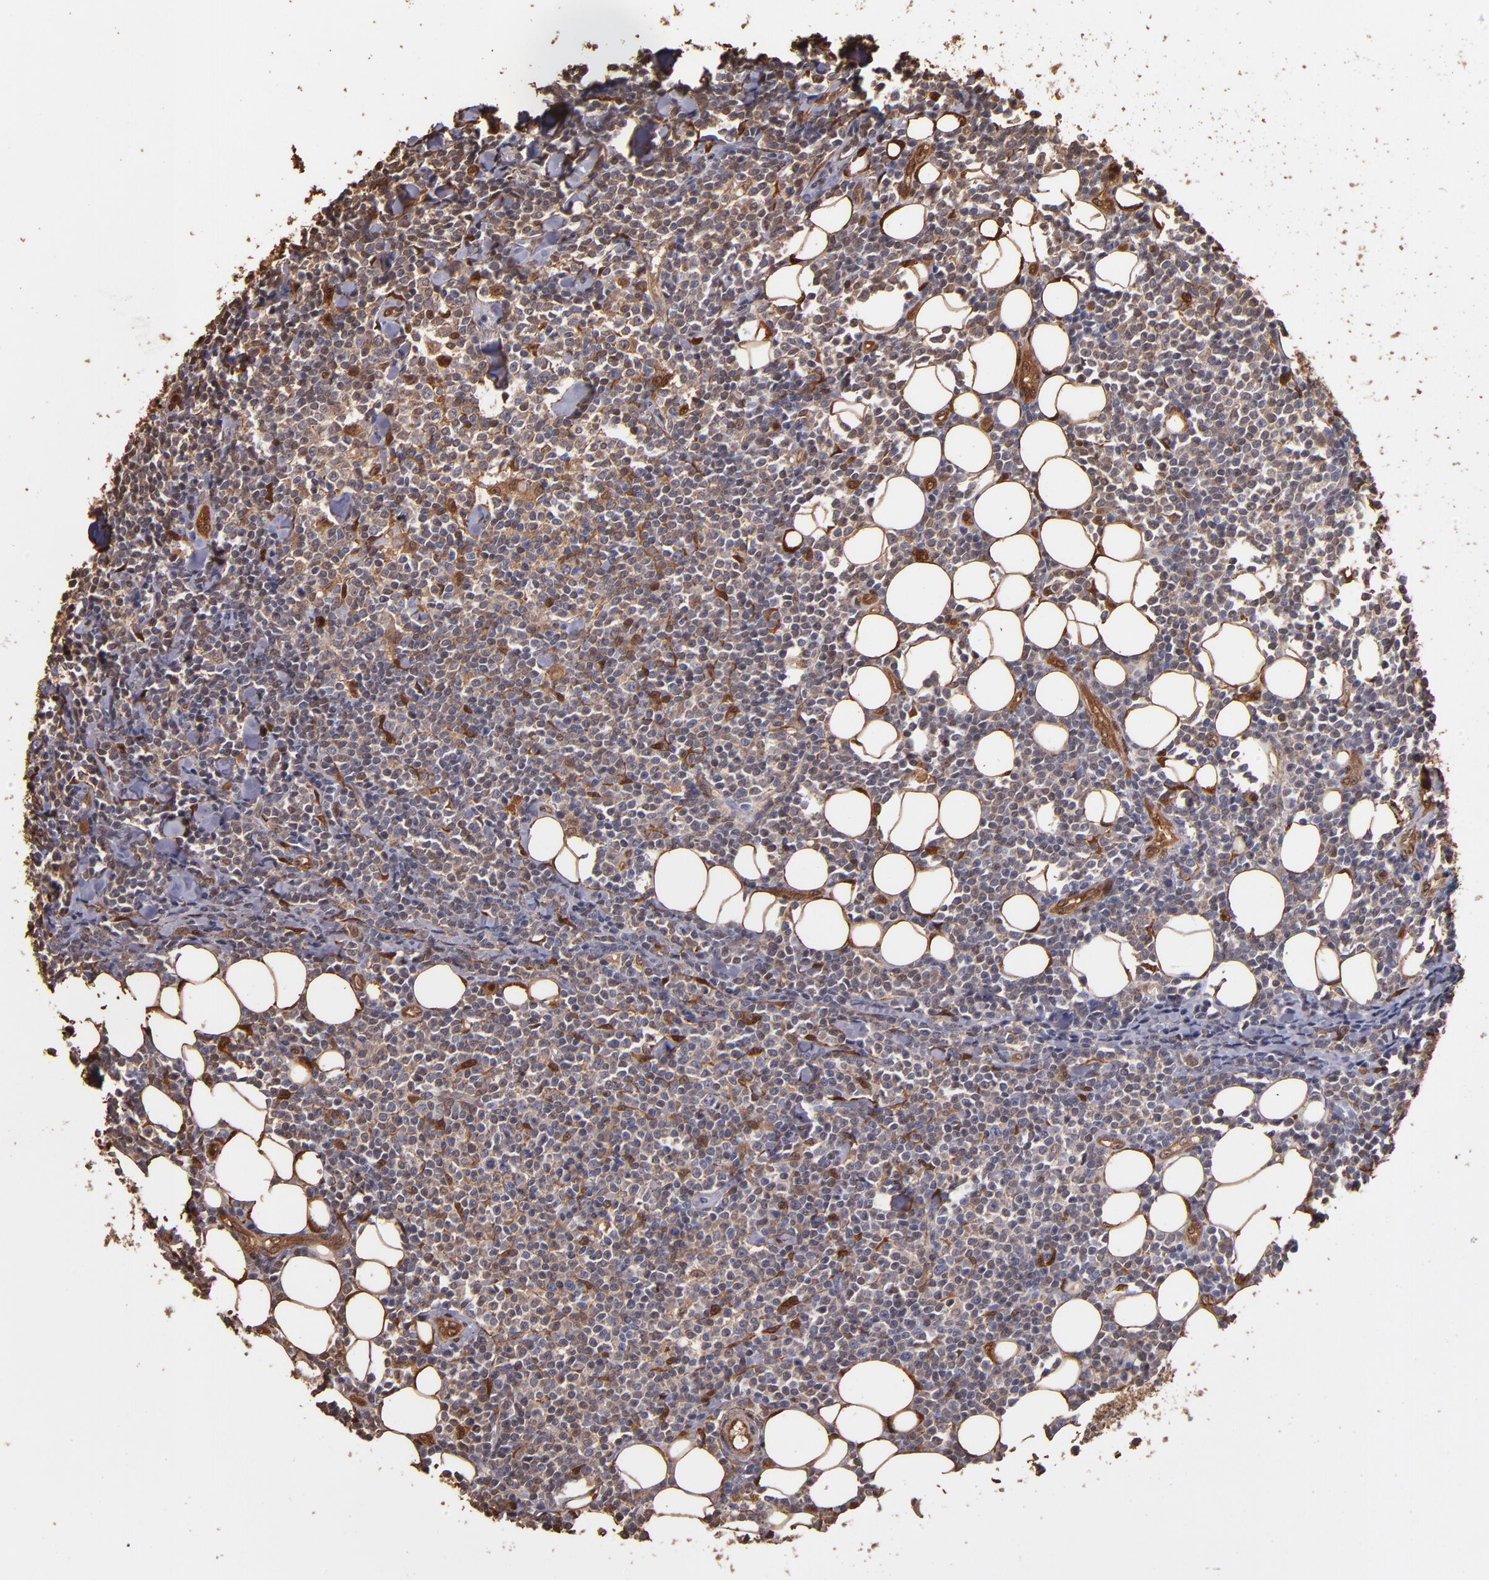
{"staining": {"intensity": "moderate", "quantity": "<25%", "location": "cytoplasmic/membranous,nuclear"}, "tissue": "lymphoma", "cell_type": "Tumor cells", "image_type": "cancer", "snomed": [{"axis": "morphology", "description": "Malignant lymphoma, non-Hodgkin's type, Low grade"}, {"axis": "topography", "description": "Soft tissue"}], "caption": "Immunohistochemistry (IHC) of human lymphoma reveals low levels of moderate cytoplasmic/membranous and nuclear staining in approximately <25% of tumor cells.", "gene": "S100A6", "patient": {"sex": "male", "age": 92}}